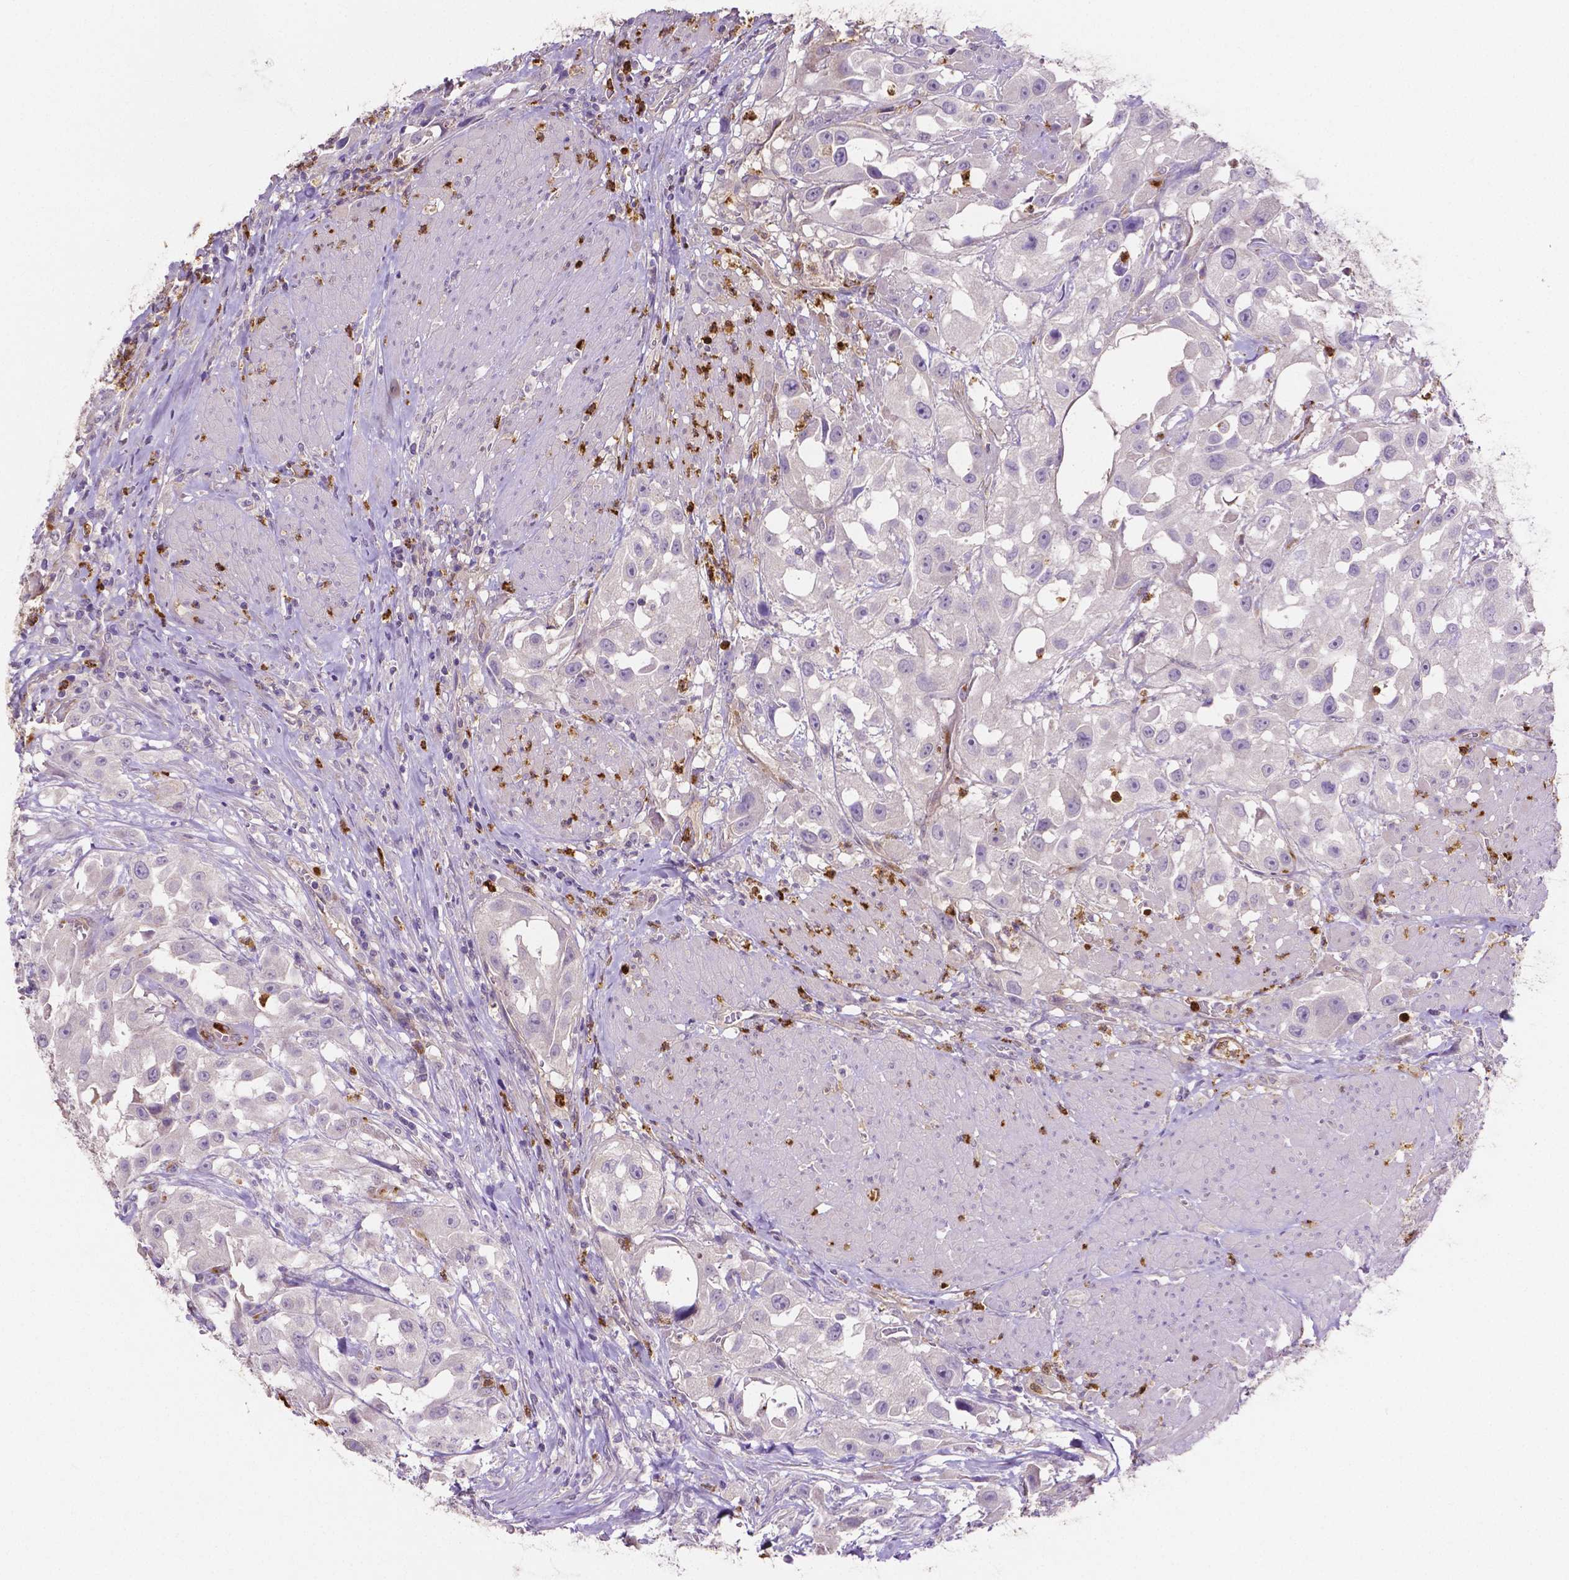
{"staining": {"intensity": "negative", "quantity": "none", "location": "none"}, "tissue": "urothelial cancer", "cell_type": "Tumor cells", "image_type": "cancer", "snomed": [{"axis": "morphology", "description": "Urothelial carcinoma, High grade"}, {"axis": "topography", "description": "Urinary bladder"}], "caption": "The micrograph reveals no staining of tumor cells in urothelial cancer.", "gene": "MMP9", "patient": {"sex": "male", "age": 79}}